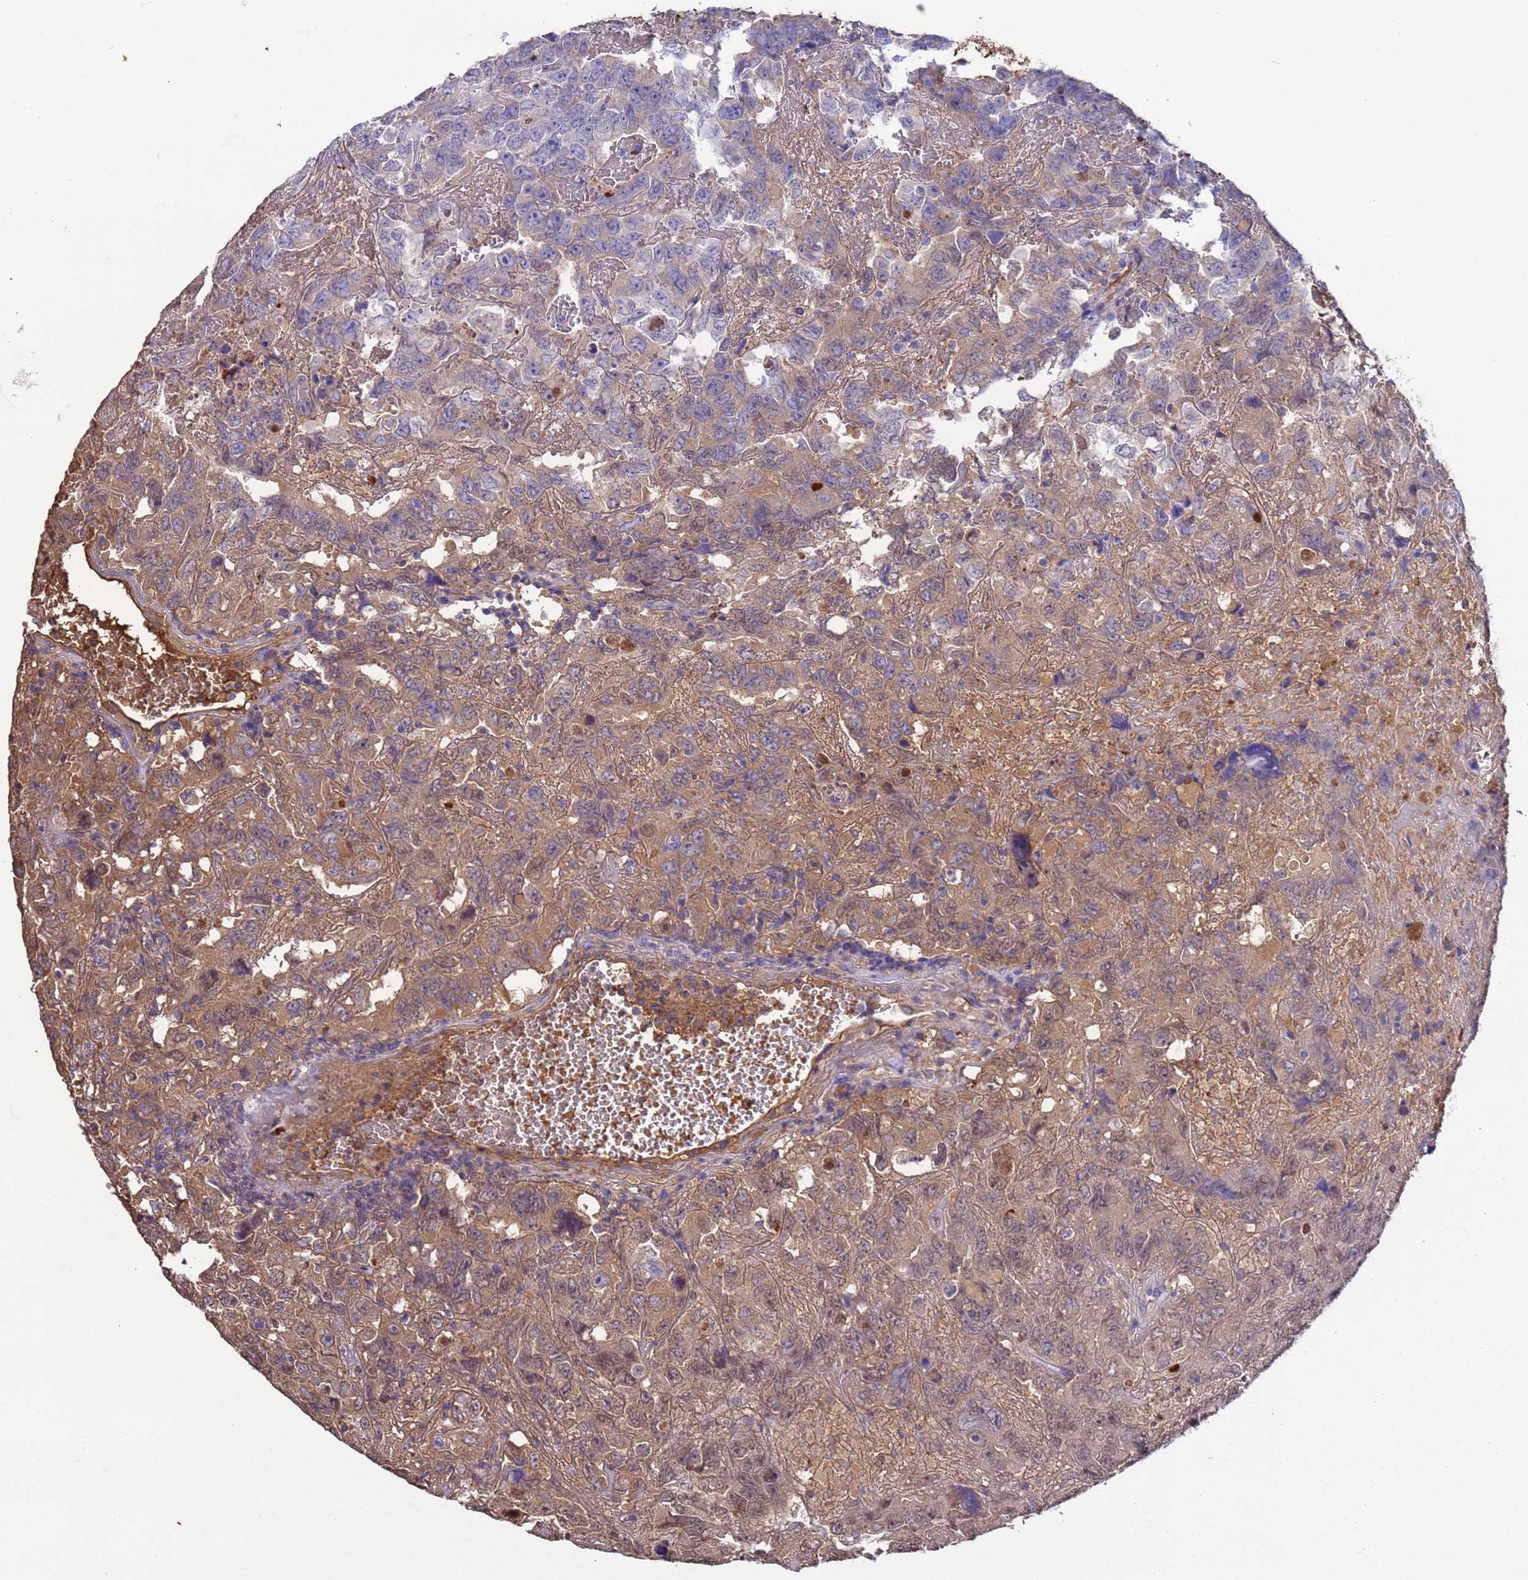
{"staining": {"intensity": "moderate", "quantity": "25%-75%", "location": "cytoplasmic/membranous,nuclear"}, "tissue": "testis cancer", "cell_type": "Tumor cells", "image_type": "cancer", "snomed": [{"axis": "morphology", "description": "Carcinoma, Embryonal, NOS"}, {"axis": "topography", "description": "Testis"}], "caption": "This histopathology image shows embryonal carcinoma (testis) stained with IHC to label a protein in brown. The cytoplasmic/membranous and nuclear of tumor cells show moderate positivity for the protein. Nuclei are counter-stained blue.", "gene": "H1-7", "patient": {"sex": "male", "age": 45}}